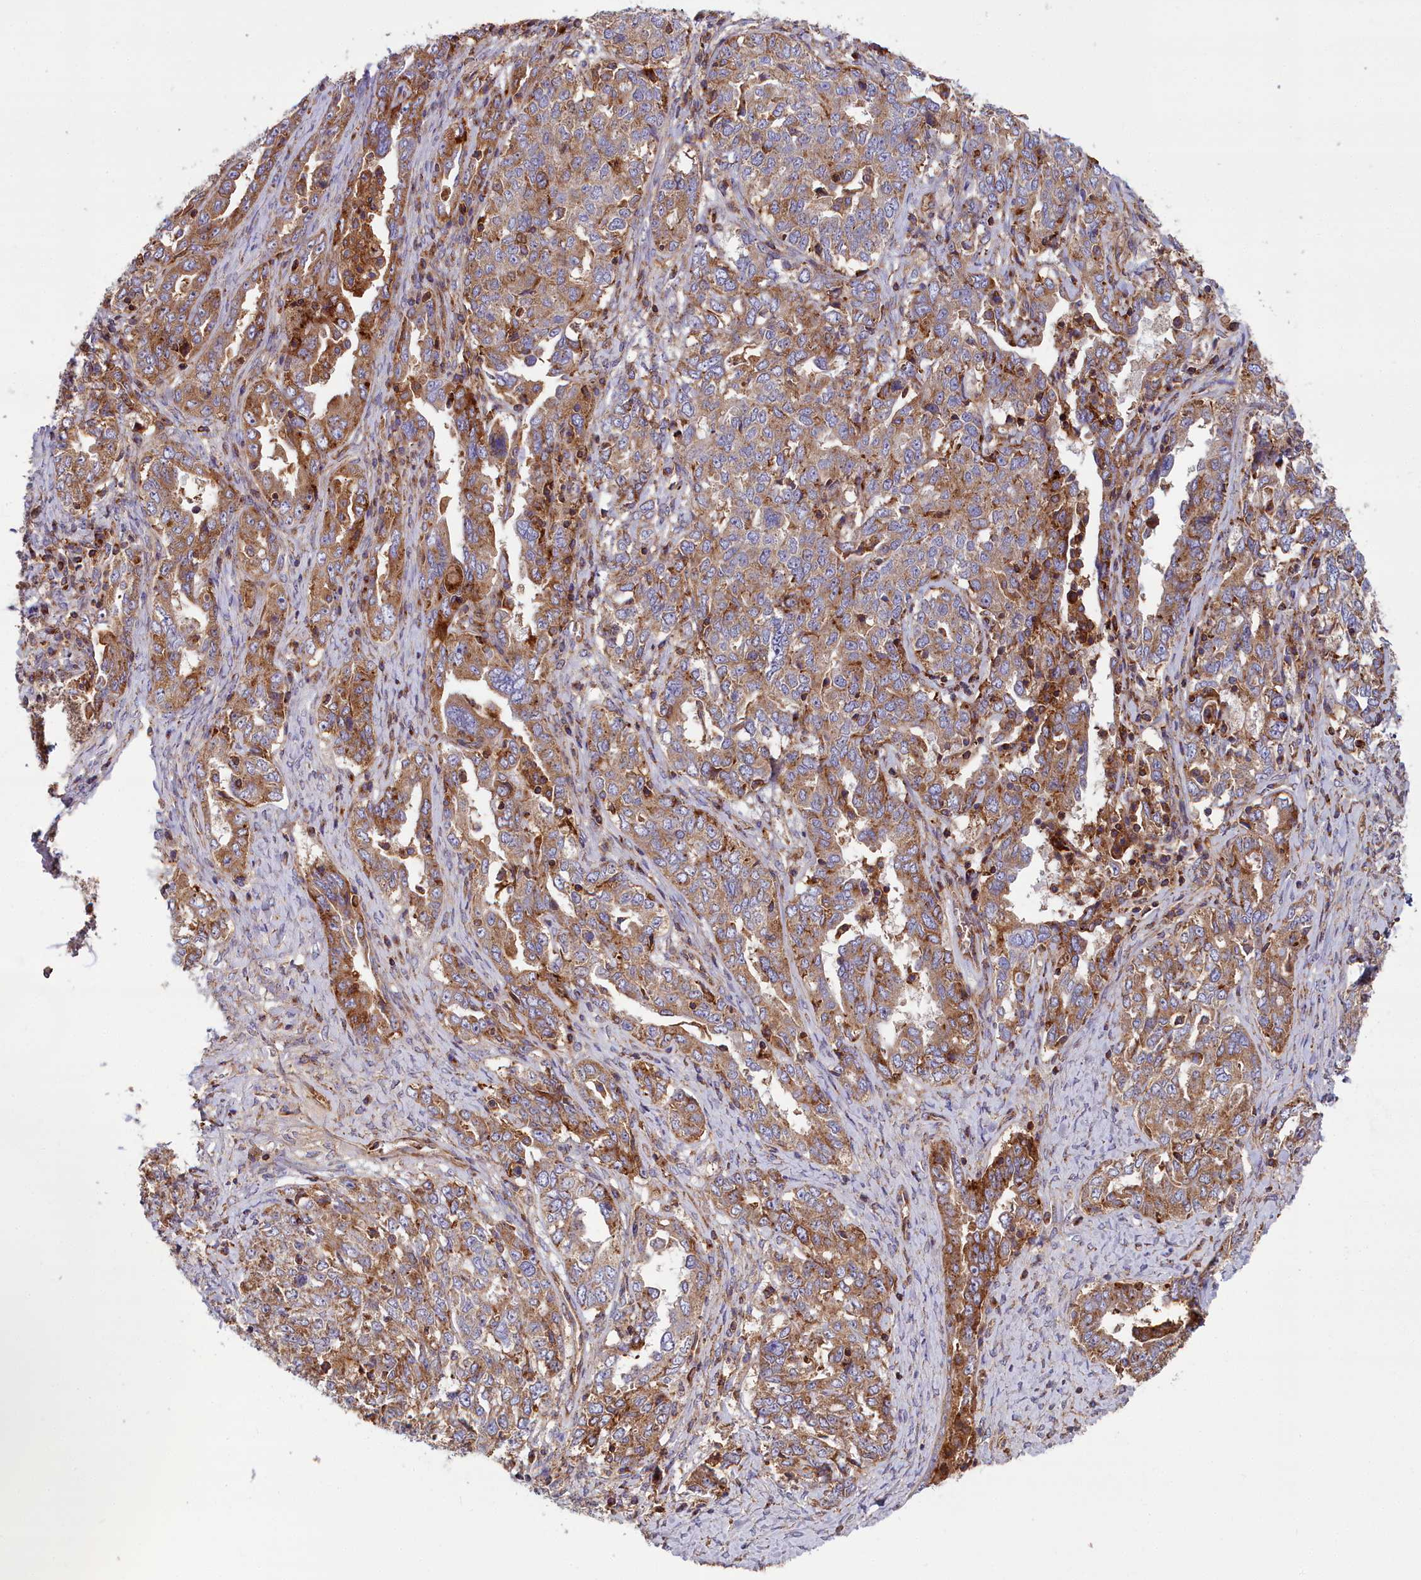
{"staining": {"intensity": "moderate", "quantity": ">75%", "location": "cytoplasmic/membranous"}, "tissue": "ovarian cancer", "cell_type": "Tumor cells", "image_type": "cancer", "snomed": [{"axis": "morphology", "description": "Carcinoma, endometroid"}, {"axis": "topography", "description": "Ovary"}], "caption": "Human endometroid carcinoma (ovarian) stained for a protein (brown) reveals moderate cytoplasmic/membranous positive staining in approximately >75% of tumor cells.", "gene": "LNPEP", "patient": {"sex": "female", "age": 62}}